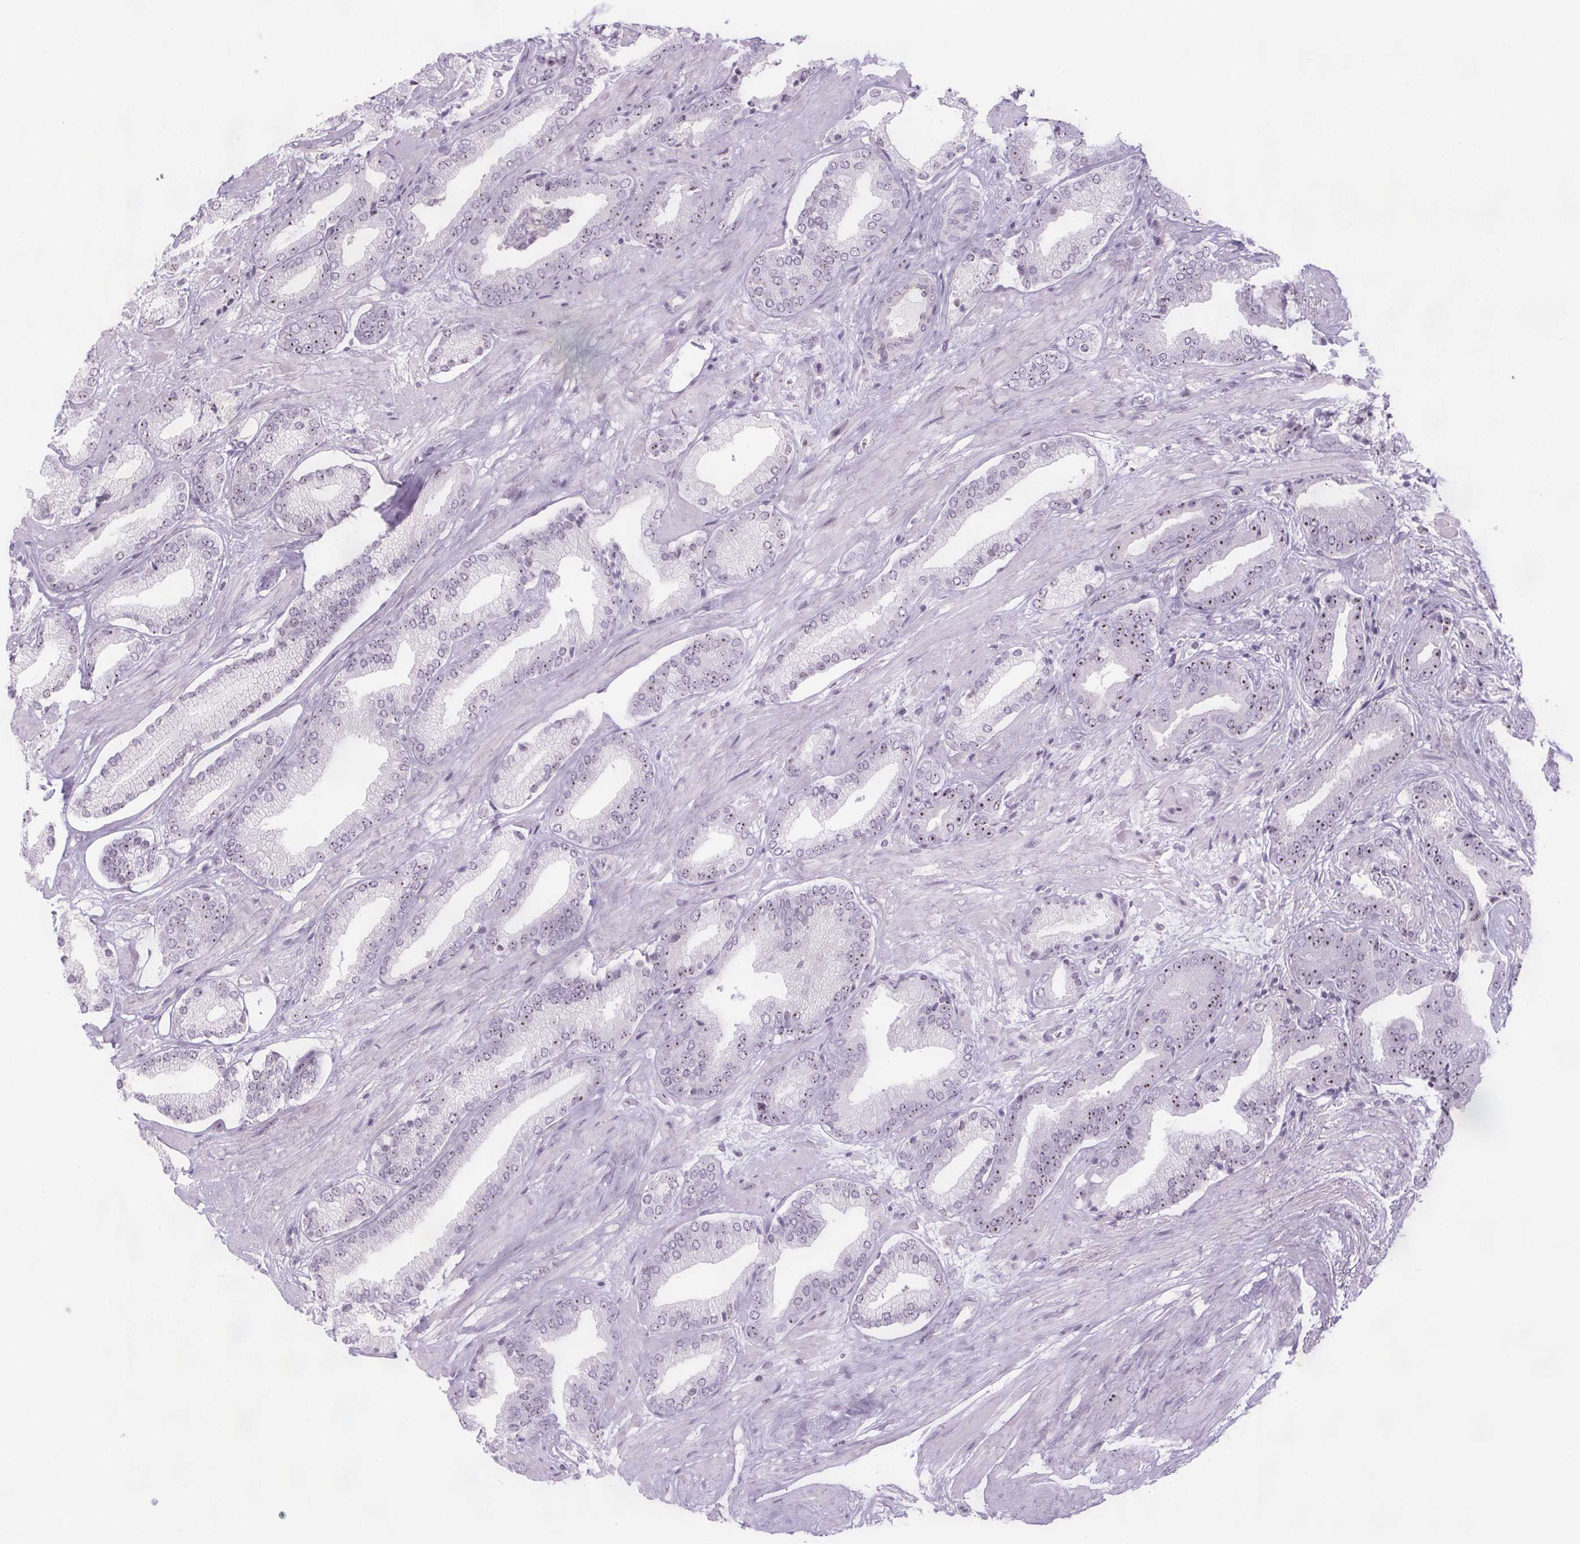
{"staining": {"intensity": "moderate", "quantity": "25%-75%", "location": "nuclear"}, "tissue": "prostate cancer", "cell_type": "Tumor cells", "image_type": "cancer", "snomed": [{"axis": "morphology", "description": "Adenocarcinoma, High grade"}, {"axis": "topography", "description": "Prostate"}], "caption": "Human prostate cancer (high-grade adenocarcinoma) stained for a protein (brown) exhibits moderate nuclear positive expression in approximately 25%-75% of tumor cells.", "gene": "NOLC1", "patient": {"sex": "male", "age": 65}}